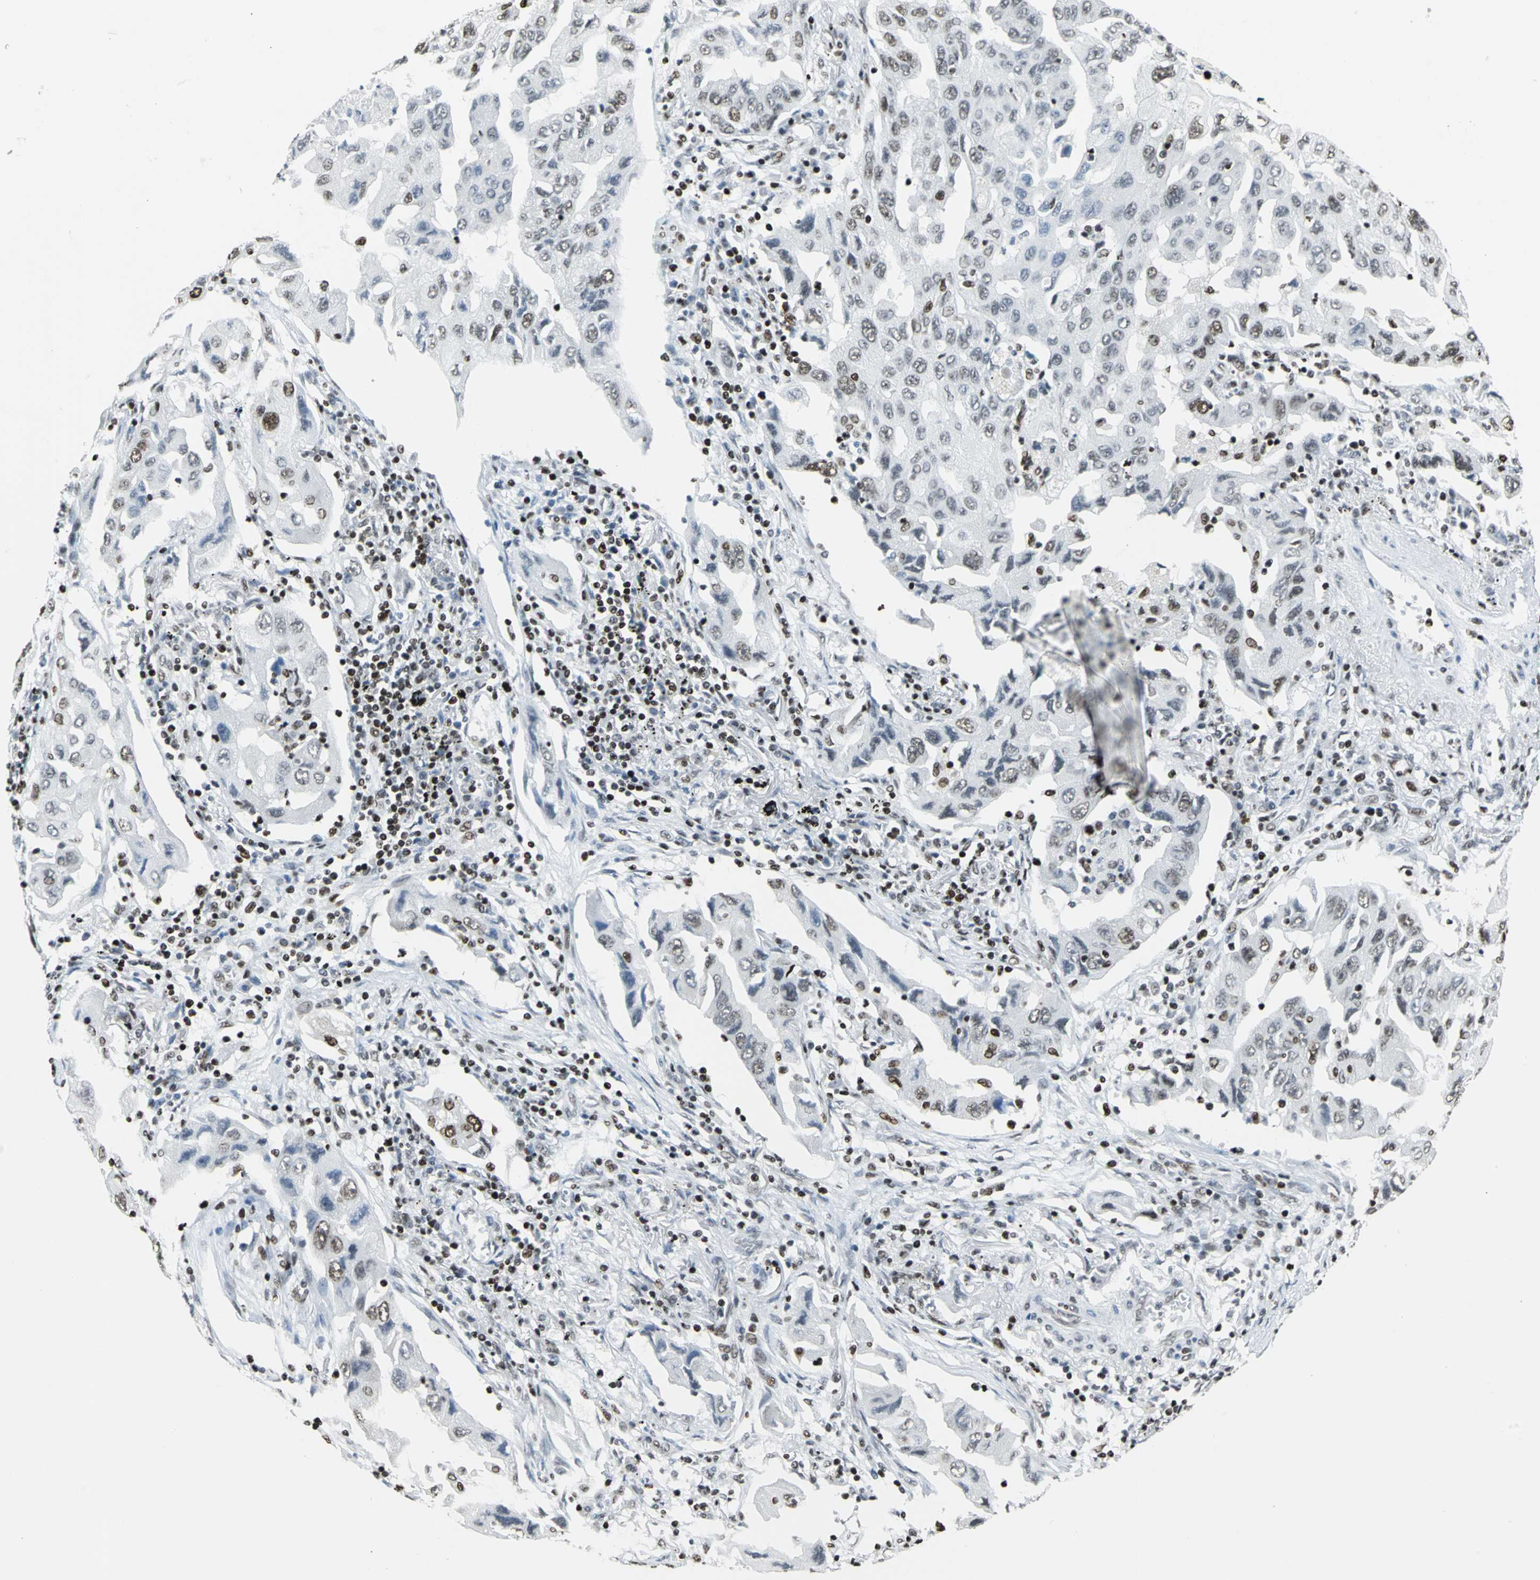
{"staining": {"intensity": "strong", "quantity": ">75%", "location": "nuclear"}, "tissue": "lung cancer", "cell_type": "Tumor cells", "image_type": "cancer", "snomed": [{"axis": "morphology", "description": "Adenocarcinoma, NOS"}, {"axis": "topography", "description": "Lung"}], "caption": "The image exhibits staining of adenocarcinoma (lung), revealing strong nuclear protein staining (brown color) within tumor cells. (DAB = brown stain, brightfield microscopy at high magnification).", "gene": "HNRNPD", "patient": {"sex": "female", "age": 65}}